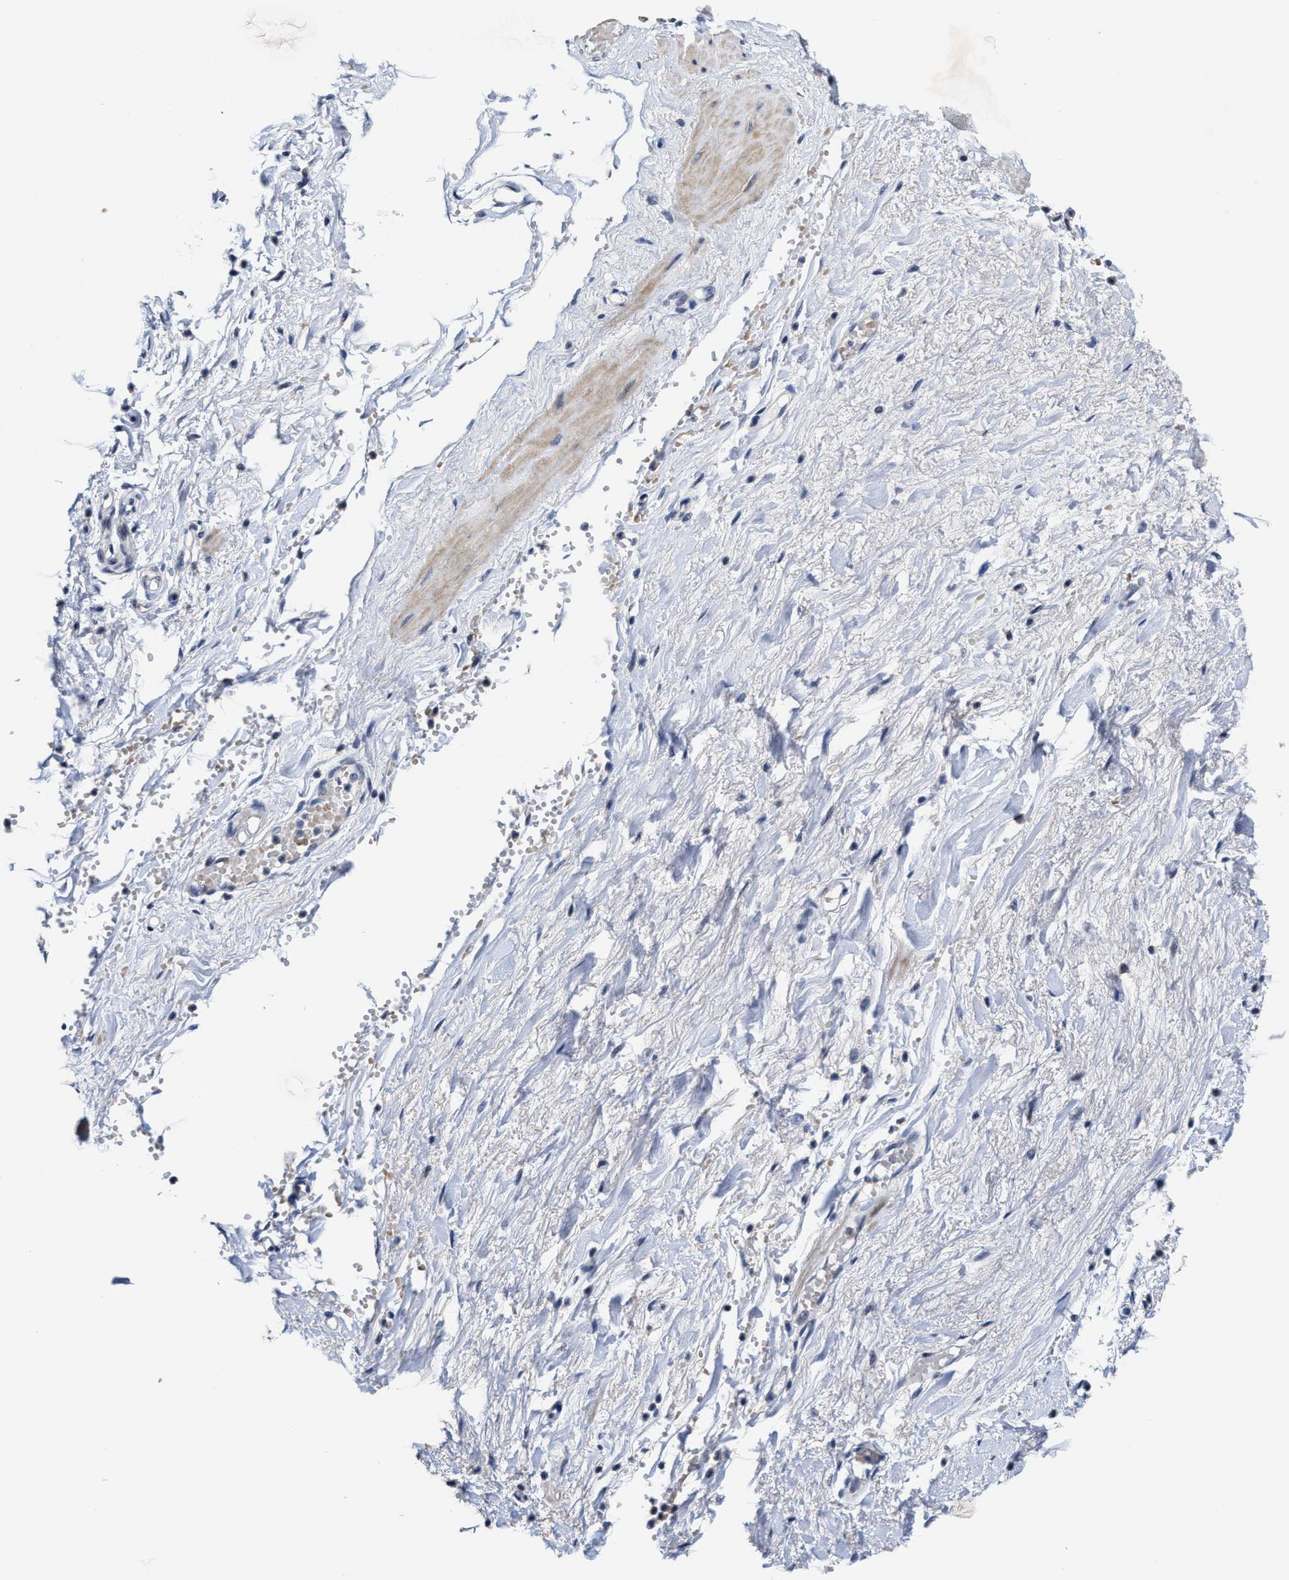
{"staining": {"intensity": "negative", "quantity": "none", "location": "none"}, "tissue": "adipose tissue", "cell_type": "Adipocytes", "image_type": "normal", "snomed": [{"axis": "morphology", "description": "Normal tissue, NOS"}, {"axis": "topography", "description": "Soft tissue"}], "caption": "Immunohistochemical staining of unremarkable adipose tissue demonstrates no significant positivity in adipocytes.", "gene": "ZFAT", "patient": {"sex": "male", "age": 72}}